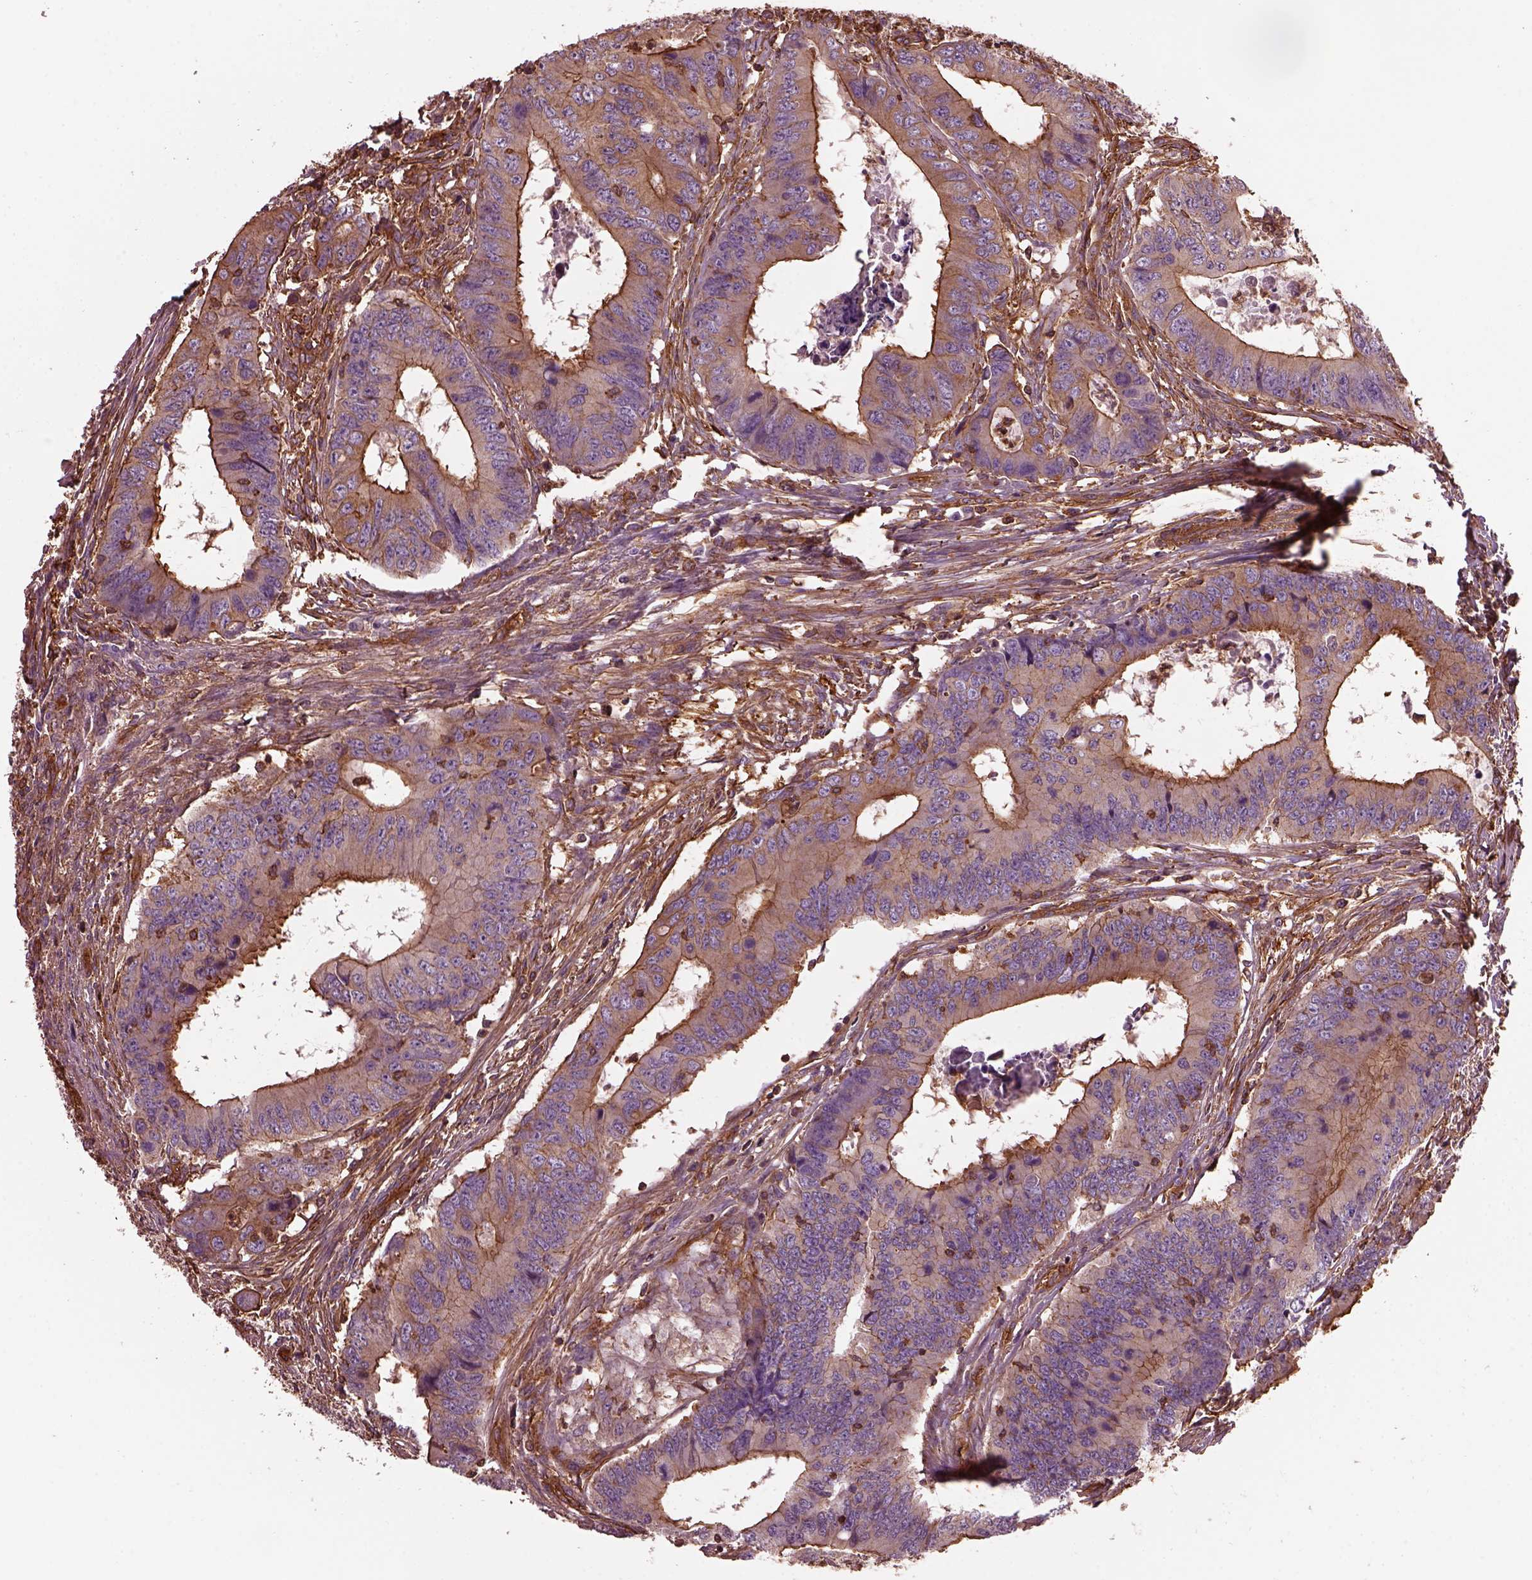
{"staining": {"intensity": "moderate", "quantity": ">75%", "location": "cytoplasmic/membranous"}, "tissue": "colorectal cancer", "cell_type": "Tumor cells", "image_type": "cancer", "snomed": [{"axis": "morphology", "description": "Adenocarcinoma, NOS"}, {"axis": "topography", "description": "Colon"}], "caption": "A medium amount of moderate cytoplasmic/membranous staining is appreciated in about >75% of tumor cells in adenocarcinoma (colorectal) tissue.", "gene": "MYL6", "patient": {"sex": "male", "age": 53}}